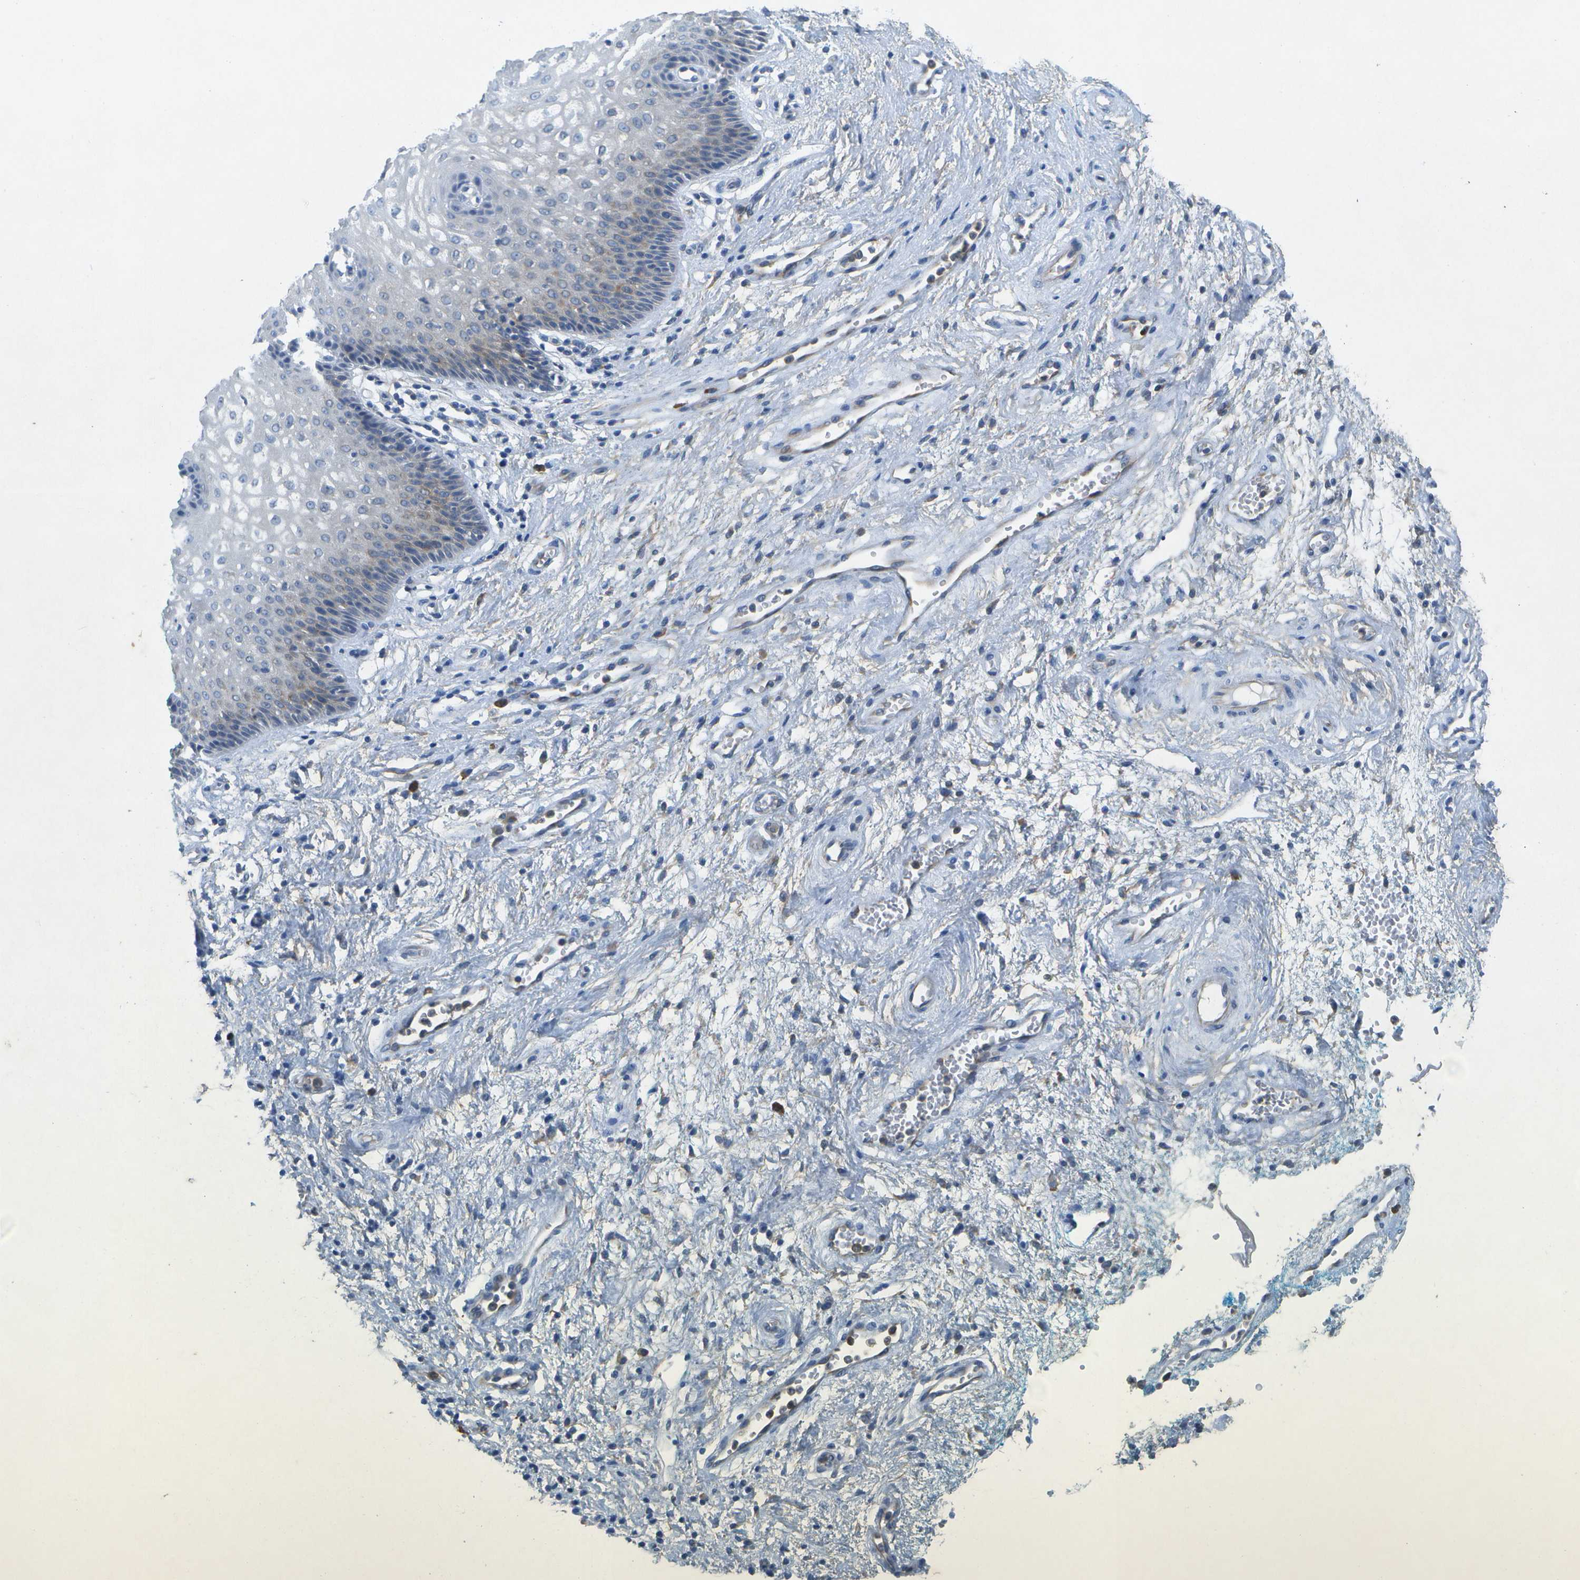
{"staining": {"intensity": "weak", "quantity": "<25%", "location": "cytoplasmic/membranous"}, "tissue": "vagina", "cell_type": "Squamous epithelial cells", "image_type": "normal", "snomed": [{"axis": "morphology", "description": "Normal tissue, NOS"}, {"axis": "topography", "description": "Vagina"}], "caption": "An immunohistochemistry histopathology image of normal vagina is shown. There is no staining in squamous epithelial cells of vagina.", "gene": "WNK2", "patient": {"sex": "female", "age": 34}}